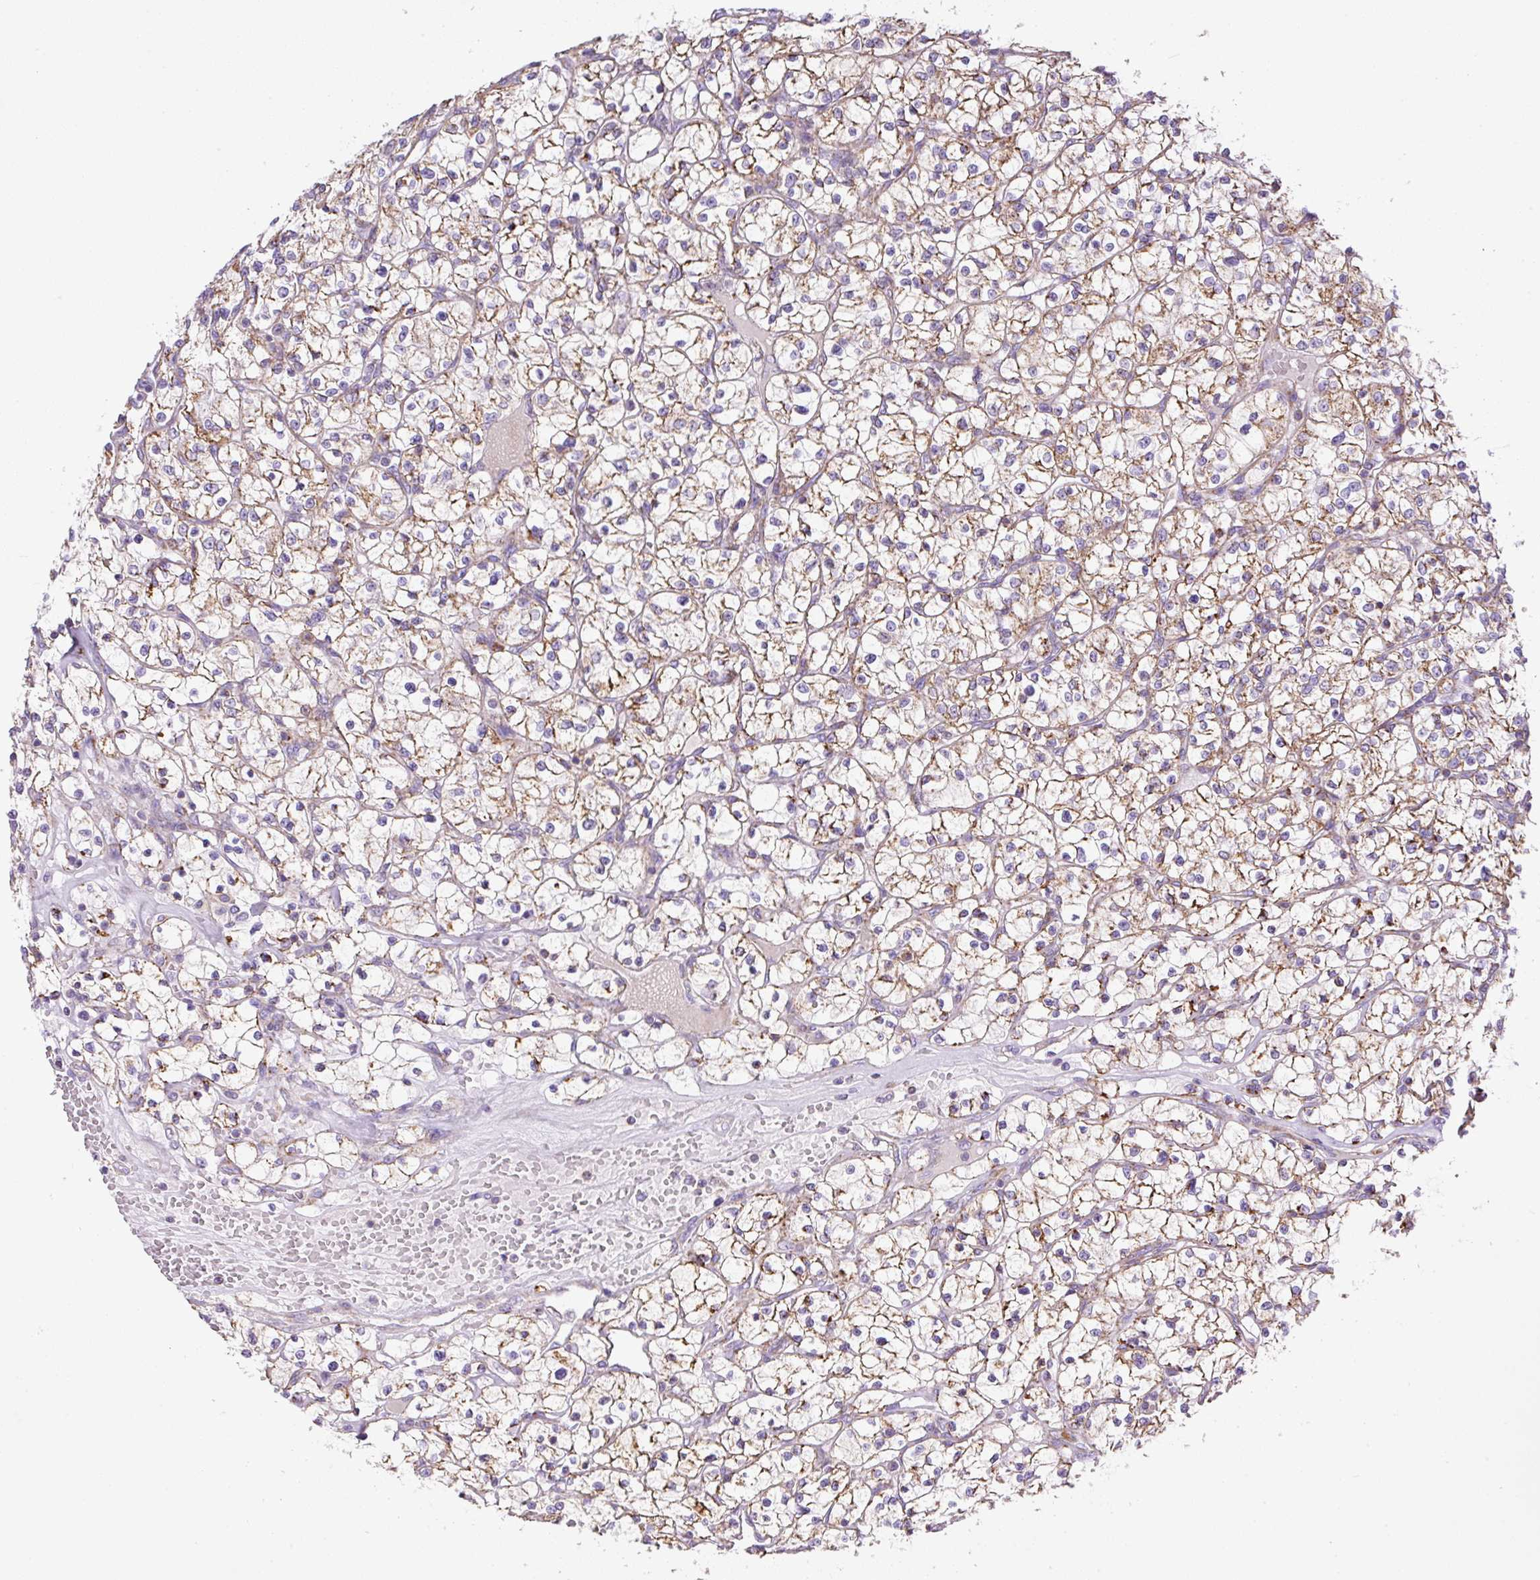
{"staining": {"intensity": "weak", "quantity": "25%-75%", "location": "cytoplasmic/membranous"}, "tissue": "renal cancer", "cell_type": "Tumor cells", "image_type": "cancer", "snomed": [{"axis": "morphology", "description": "Adenocarcinoma, NOS"}, {"axis": "topography", "description": "Kidney"}], "caption": "Protein analysis of renal cancer (adenocarcinoma) tissue exhibits weak cytoplasmic/membranous expression in approximately 25%-75% of tumor cells. The protein of interest is shown in brown color, while the nuclei are stained blue.", "gene": "NF1", "patient": {"sex": "female", "age": 64}}